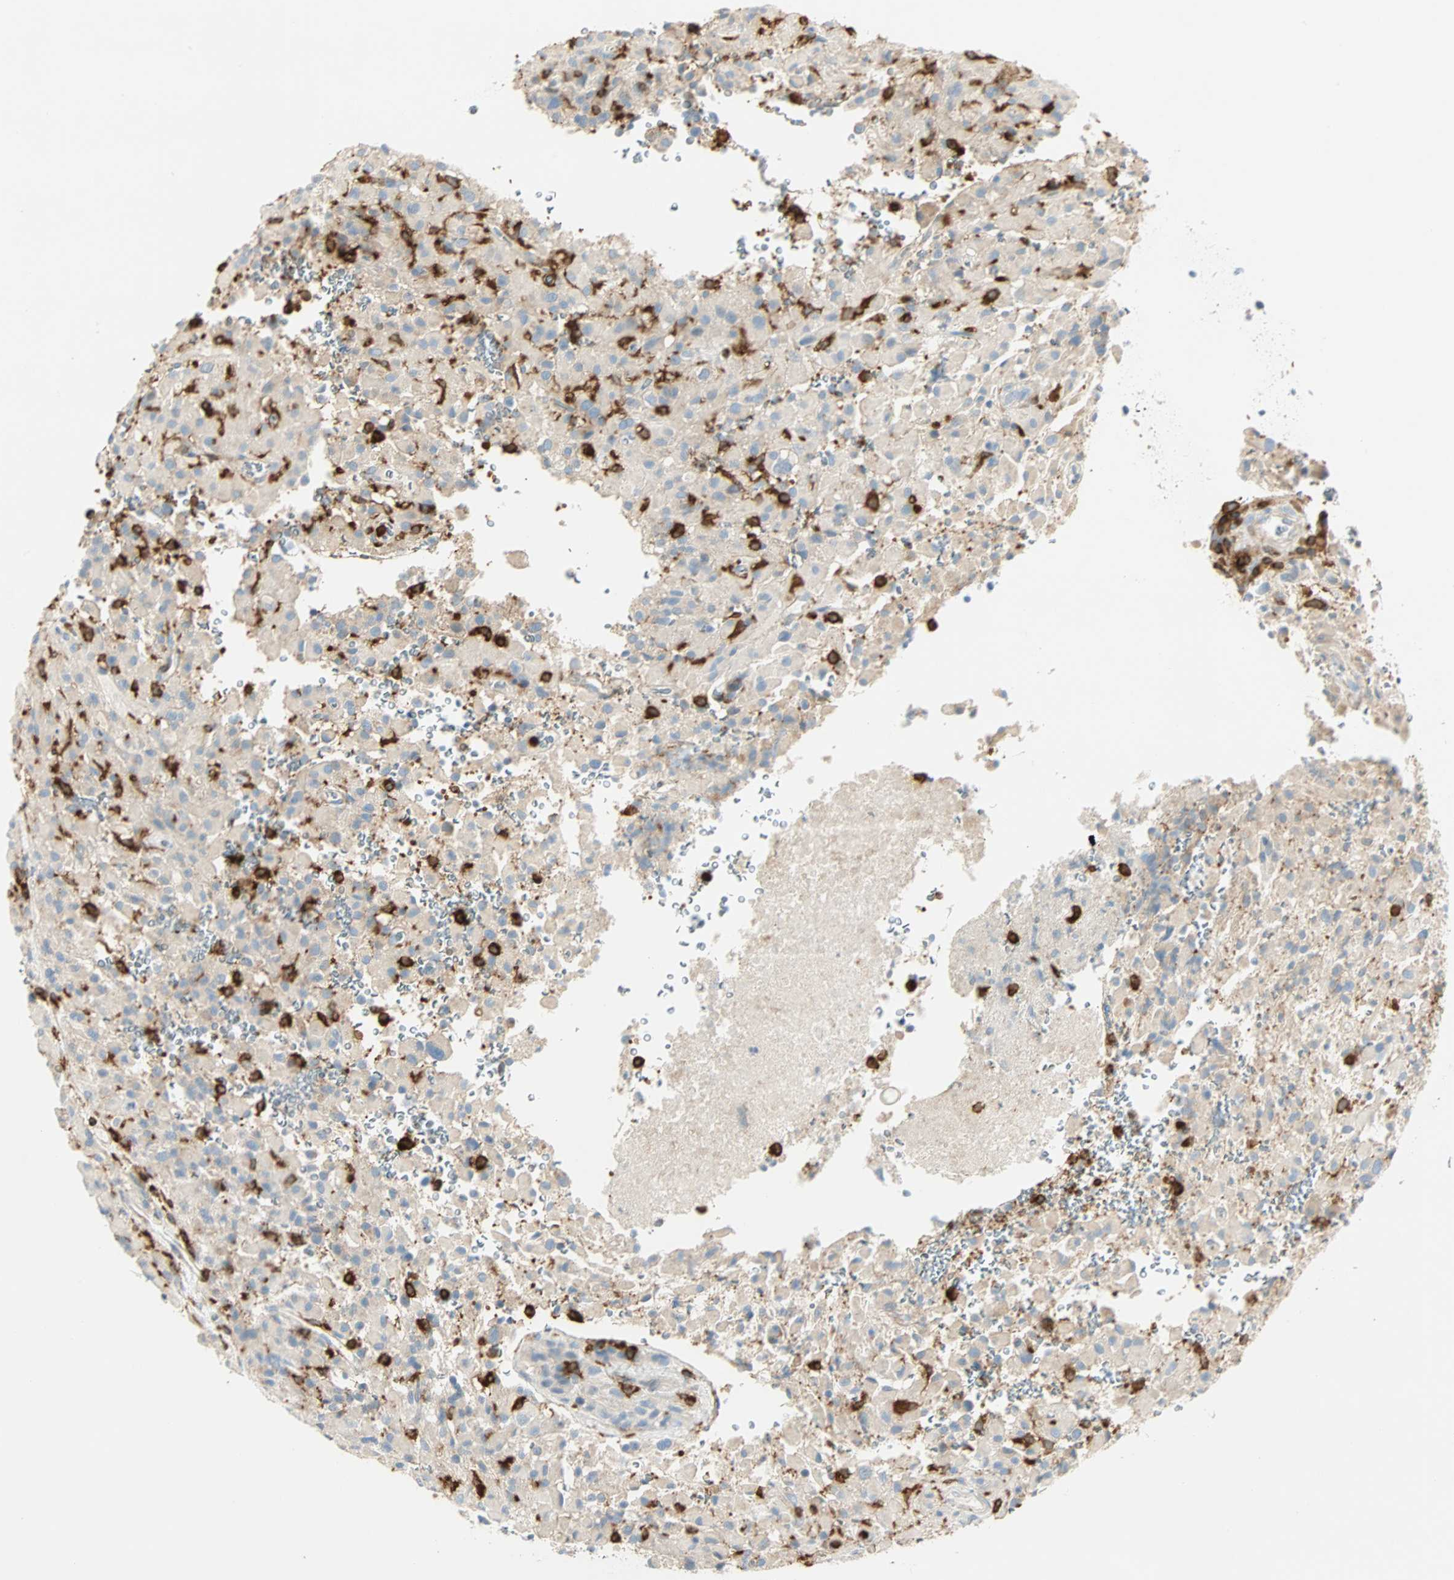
{"staining": {"intensity": "negative", "quantity": "none", "location": "none"}, "tissue": "glioma", "cell_type": "Tumor cells", "image_type": "cancer", "snomed": [{"axis": "morphology", "description": "Glioma, malignant, High grade"}, {"axis": "topography", "description": "Brain"}], "caption": "There is no significant positivity in tumor cells of glioma.", "gene": "FMNL1", "patient": {"sex": "male", "age": 71}}